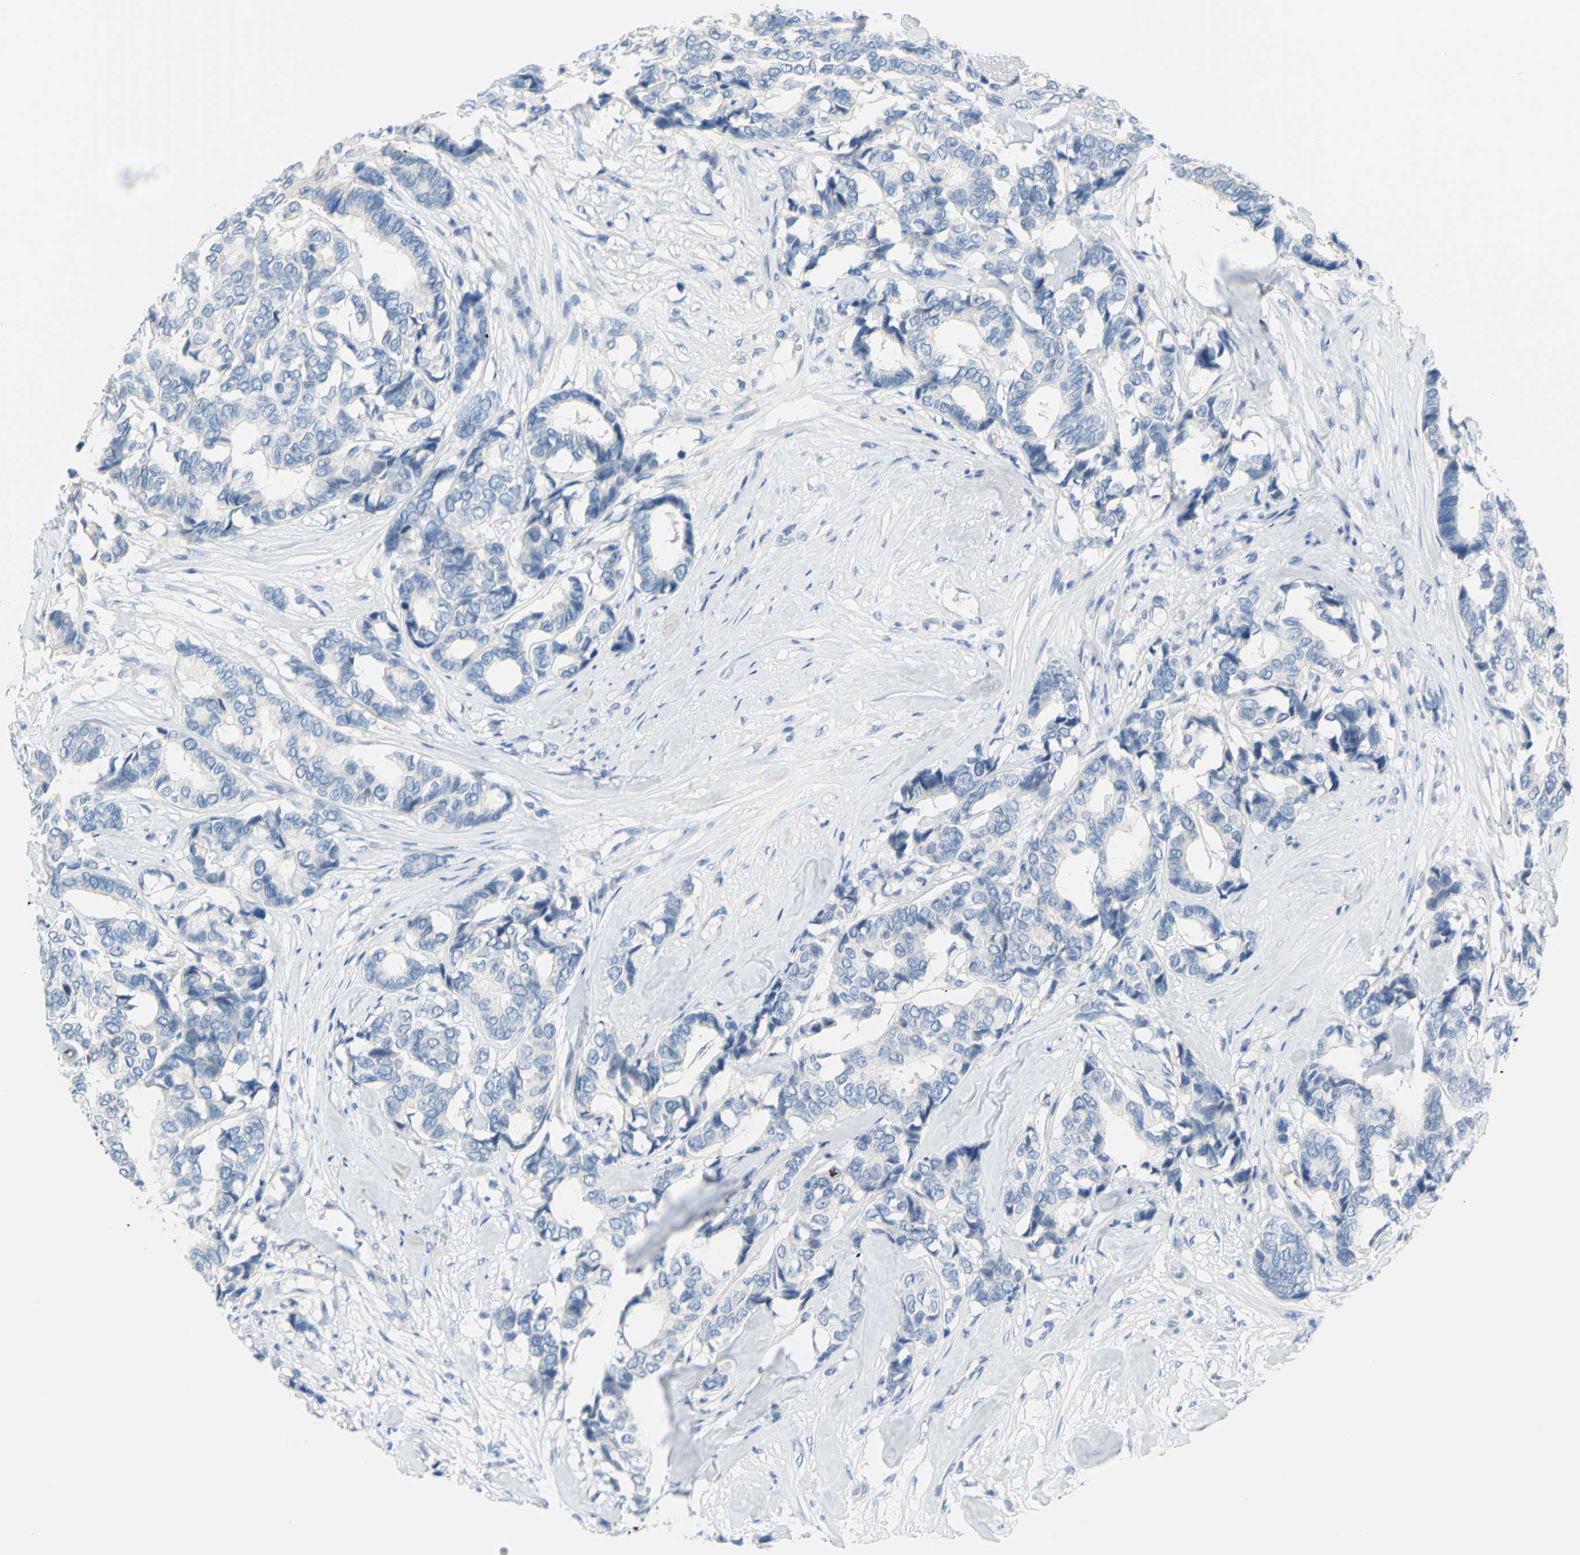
{"staining": {"intensity": "negative", "quantity": "none", "location": "none"}, "tissue": "breast cancer", "cell_type": "Tumor cells", "image_type": "cancer", "snomed": [{"axis": "morphology", "description": "Duct carcinoma"}, {"axis": "topography", "description": "Breast"}], "caption": "Immunohistochemical staining of breast cancer demonstrates no significant staining in tumor cells.", "gene": "DCT", "patient": {"sex": "female", "age": 87}}